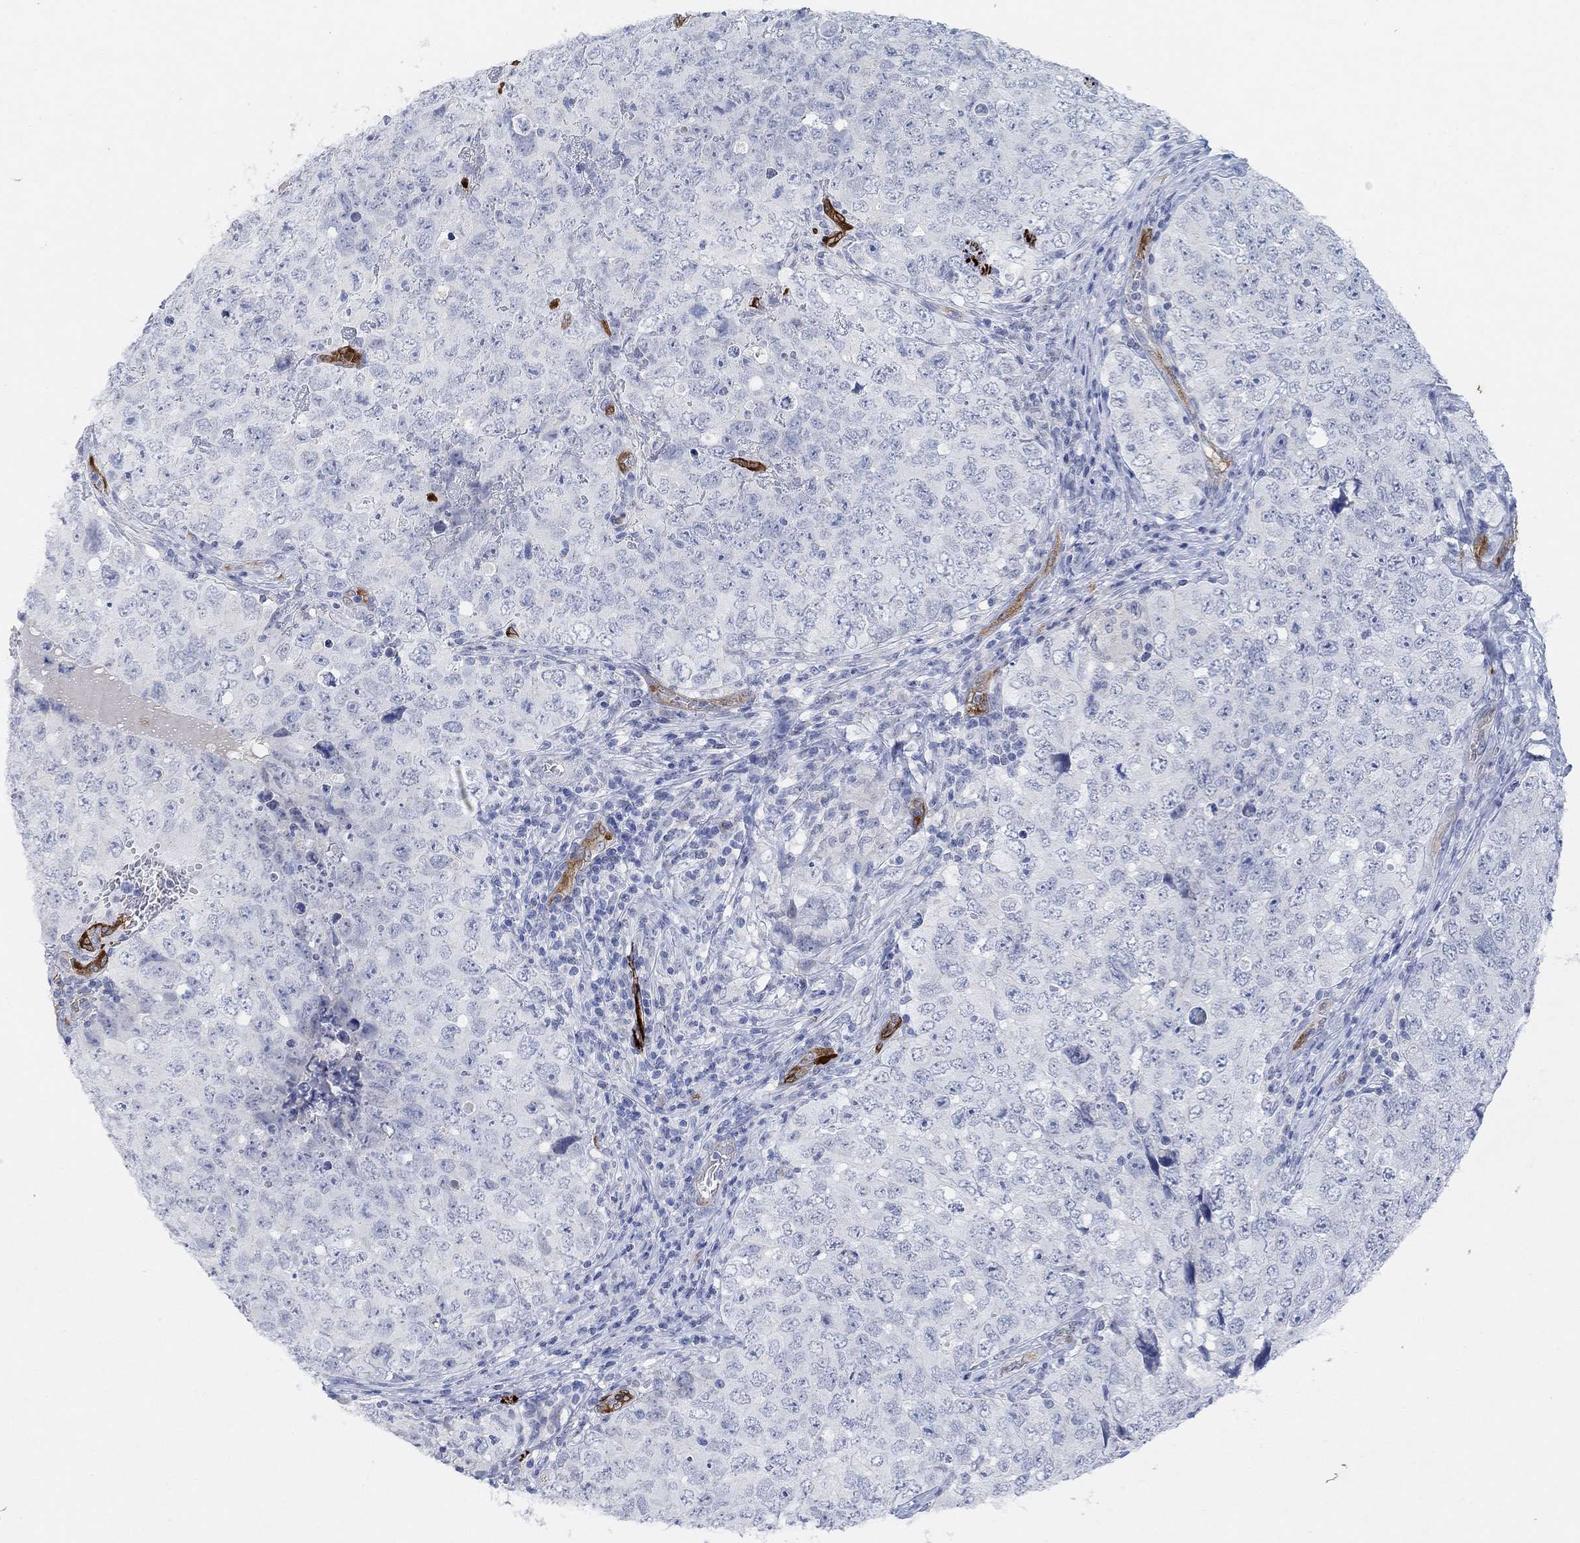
{"staining": {"intensity": "negative", "quantity": "none", "location": "none"}, "tissue": "testis cancer", "cell_type": "Tumor cells", "image_type": "cancer", "snomed": [{"axis": "morphology", "description": "Seminoma, NOS"}, {"axis": "topography", "description": "Testis"}], "caption": "DAB (3,3'-diaminobenzidine) immunohistochemical staining of seminoma (testis) shows no significant staining in tumor cells.", "gene": "VAT1L", "patient": {"sex": "male", "age": 34}}